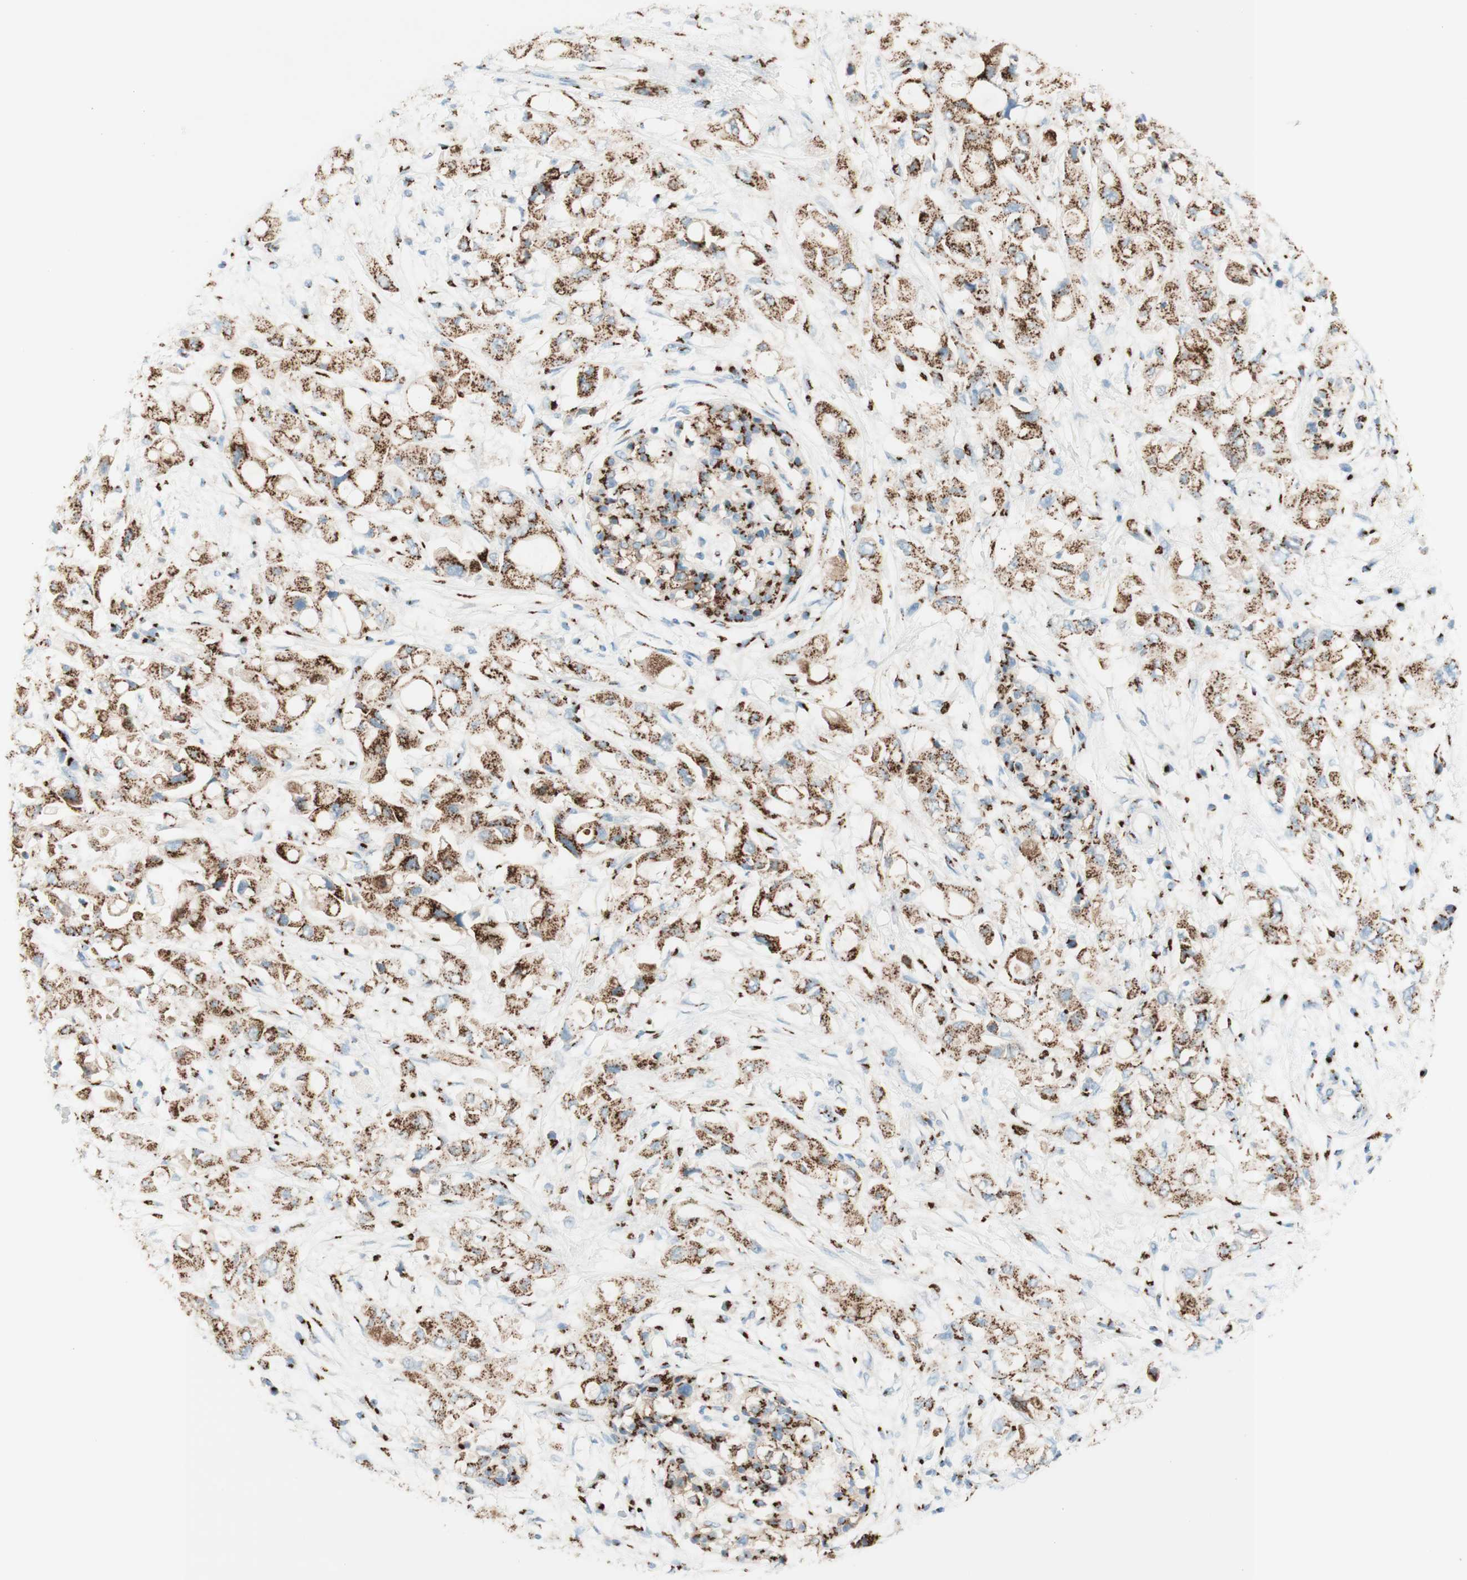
{"staining": {"intensity": "strong", "quantity": ">75%", "location": "cytoplasmic/membranous"}, "tissue": "pancreatic cancer", "cell_type": "Tumor cells", "image_type": "cancer", "snomed": [{"axis": "morphology", "description": "Adenocarcinoma, NOS"}, {"axis": "topography", "description": "Pancreas"}], "caption": "Immunohistochemistry (DAB) staining of human pancreatic cancer demonstrates strong cytoplasmic/membranous protein positivity in approximately >75% of tumor cells.", "gene": "GOLGB1", "patient": {"sex": "female", "age": 56}}